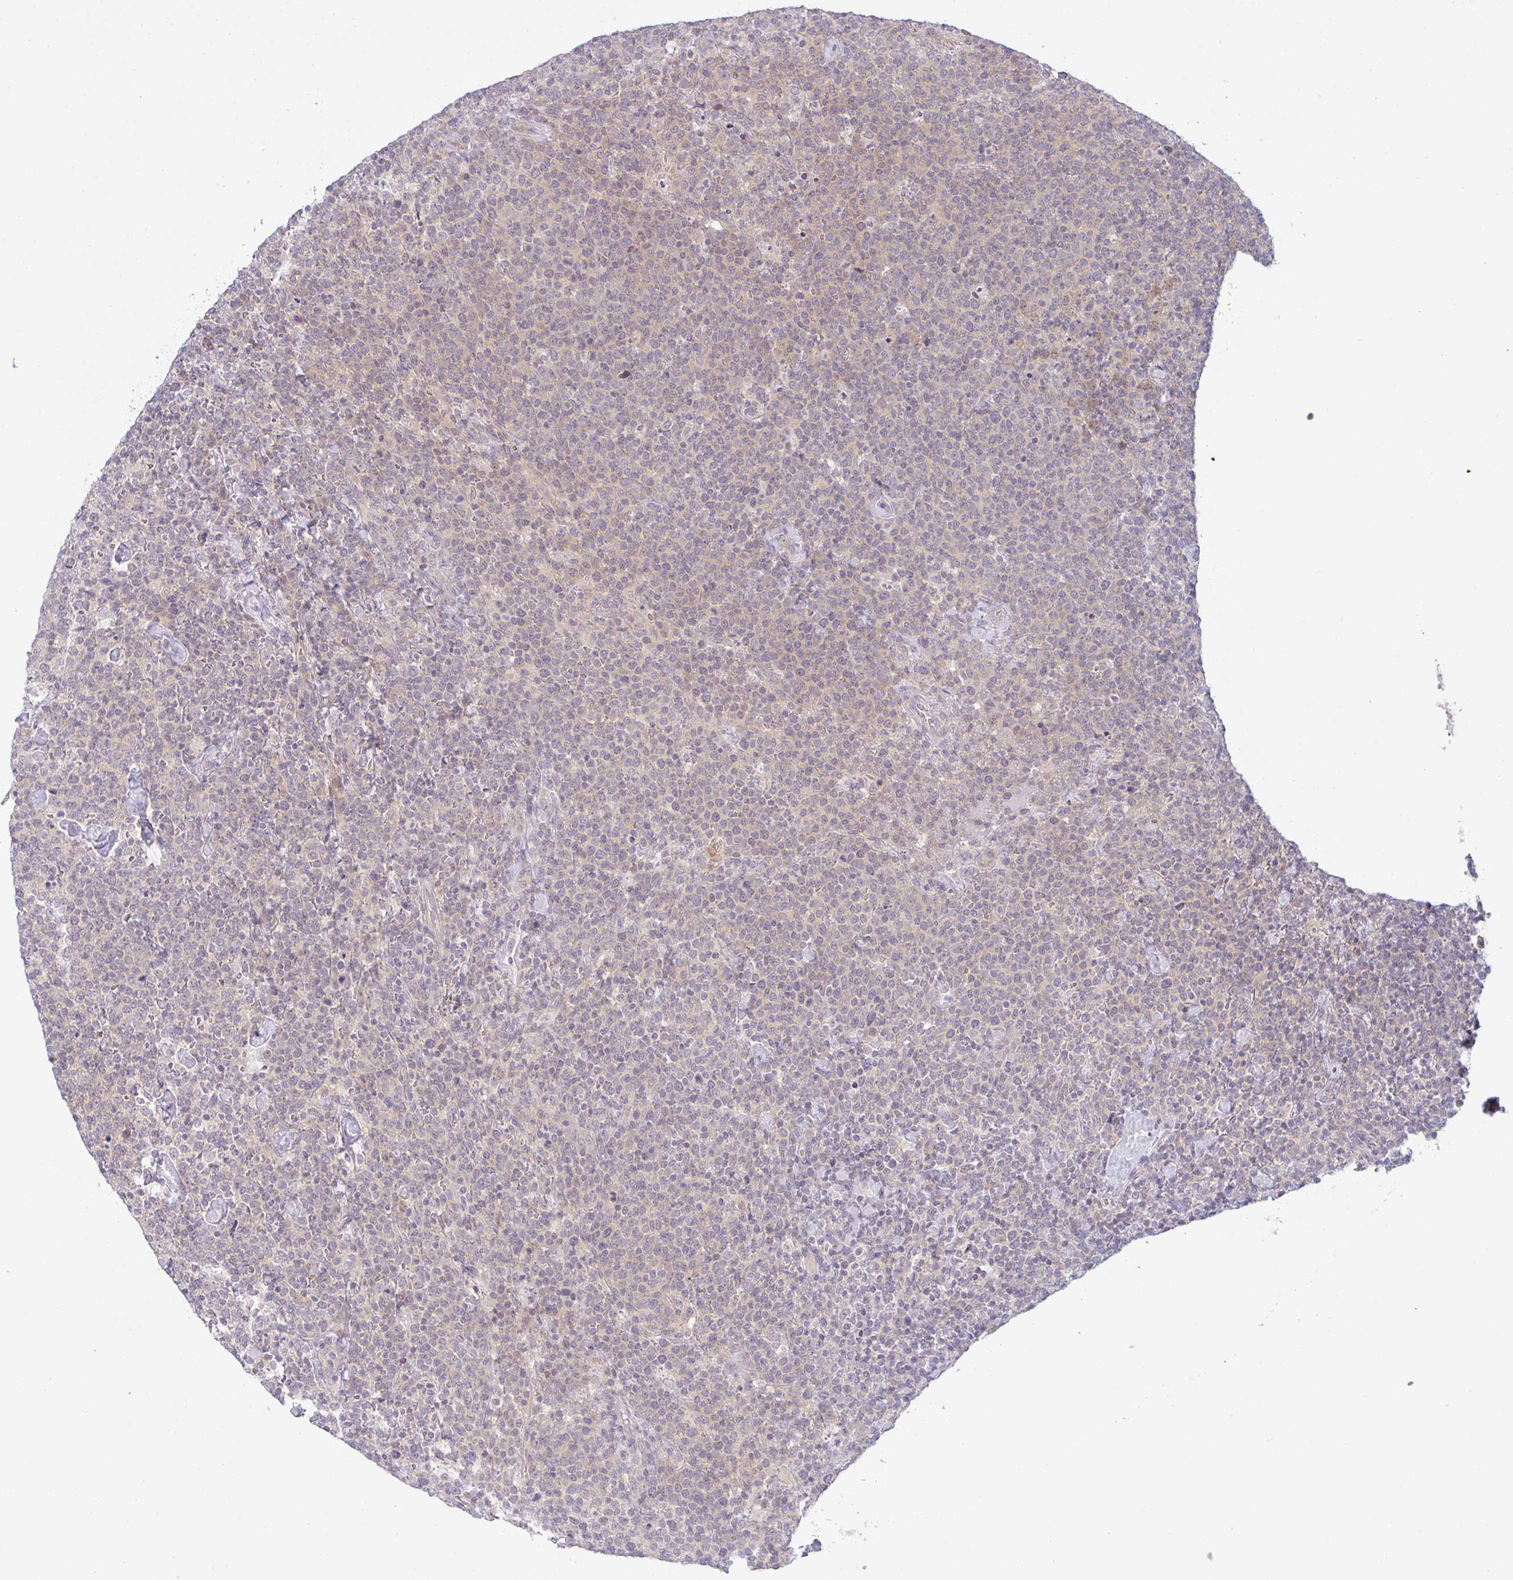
{"staining": {"intensity": "negative", "quantity": "none", "location": "none"}, "tissue": "lymphoma", "cell_type": "Tumor cells", "image_type": "cancer", "snomed": [{"axis": "morphology", "description": "Malignant lymphoma, non-Hodgkin's type, High grade"}, {"axis": "topography", "description": "Lymph node"}], "caption": "Protein analysis of lymphoma displays no significant staining in tumor cells.", "gene": "CSE1L", "patient": {"sex": "male", "age": 61}}